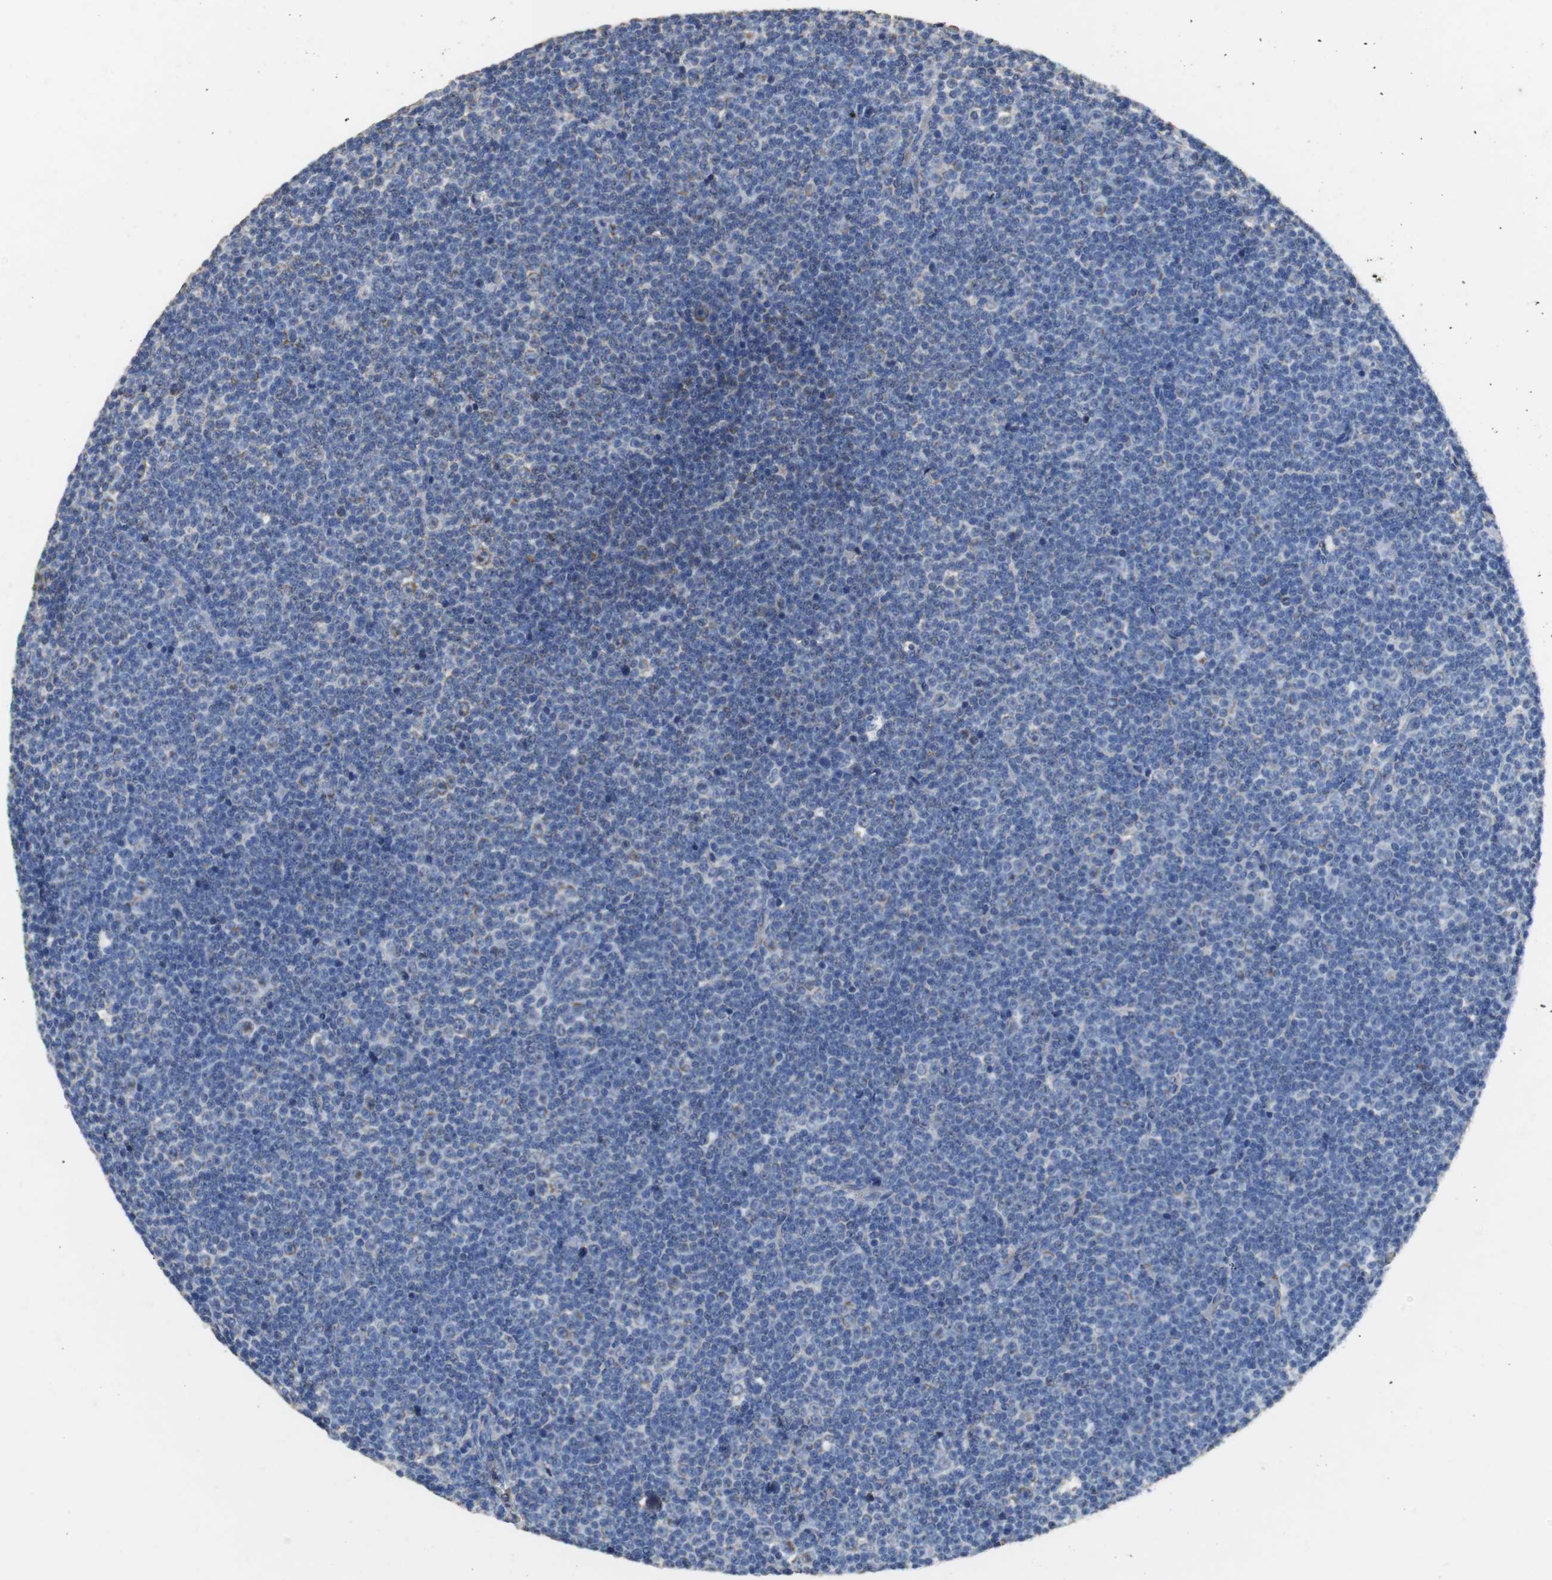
{"staining": {"intensity": "weak", "quantity": "<25%", "location": "cytoplasmic/membranous"}, "tissue": "lymphoma", "cell_type": "Tumor cells", "image_type": "cancer", "snomed": [{"axis": "morphology", "description": "Malignant lymphoma, non-Hodgkin's type, Low grade"}, {"axis": "topography", "description": "Lymph node"}], "caption": "Human lymphoma stained for a protein using immunohistochemistry displays no staining in tumor cells.", "gene": "NNT", "patient": {"sex": "female", "age": 67}}